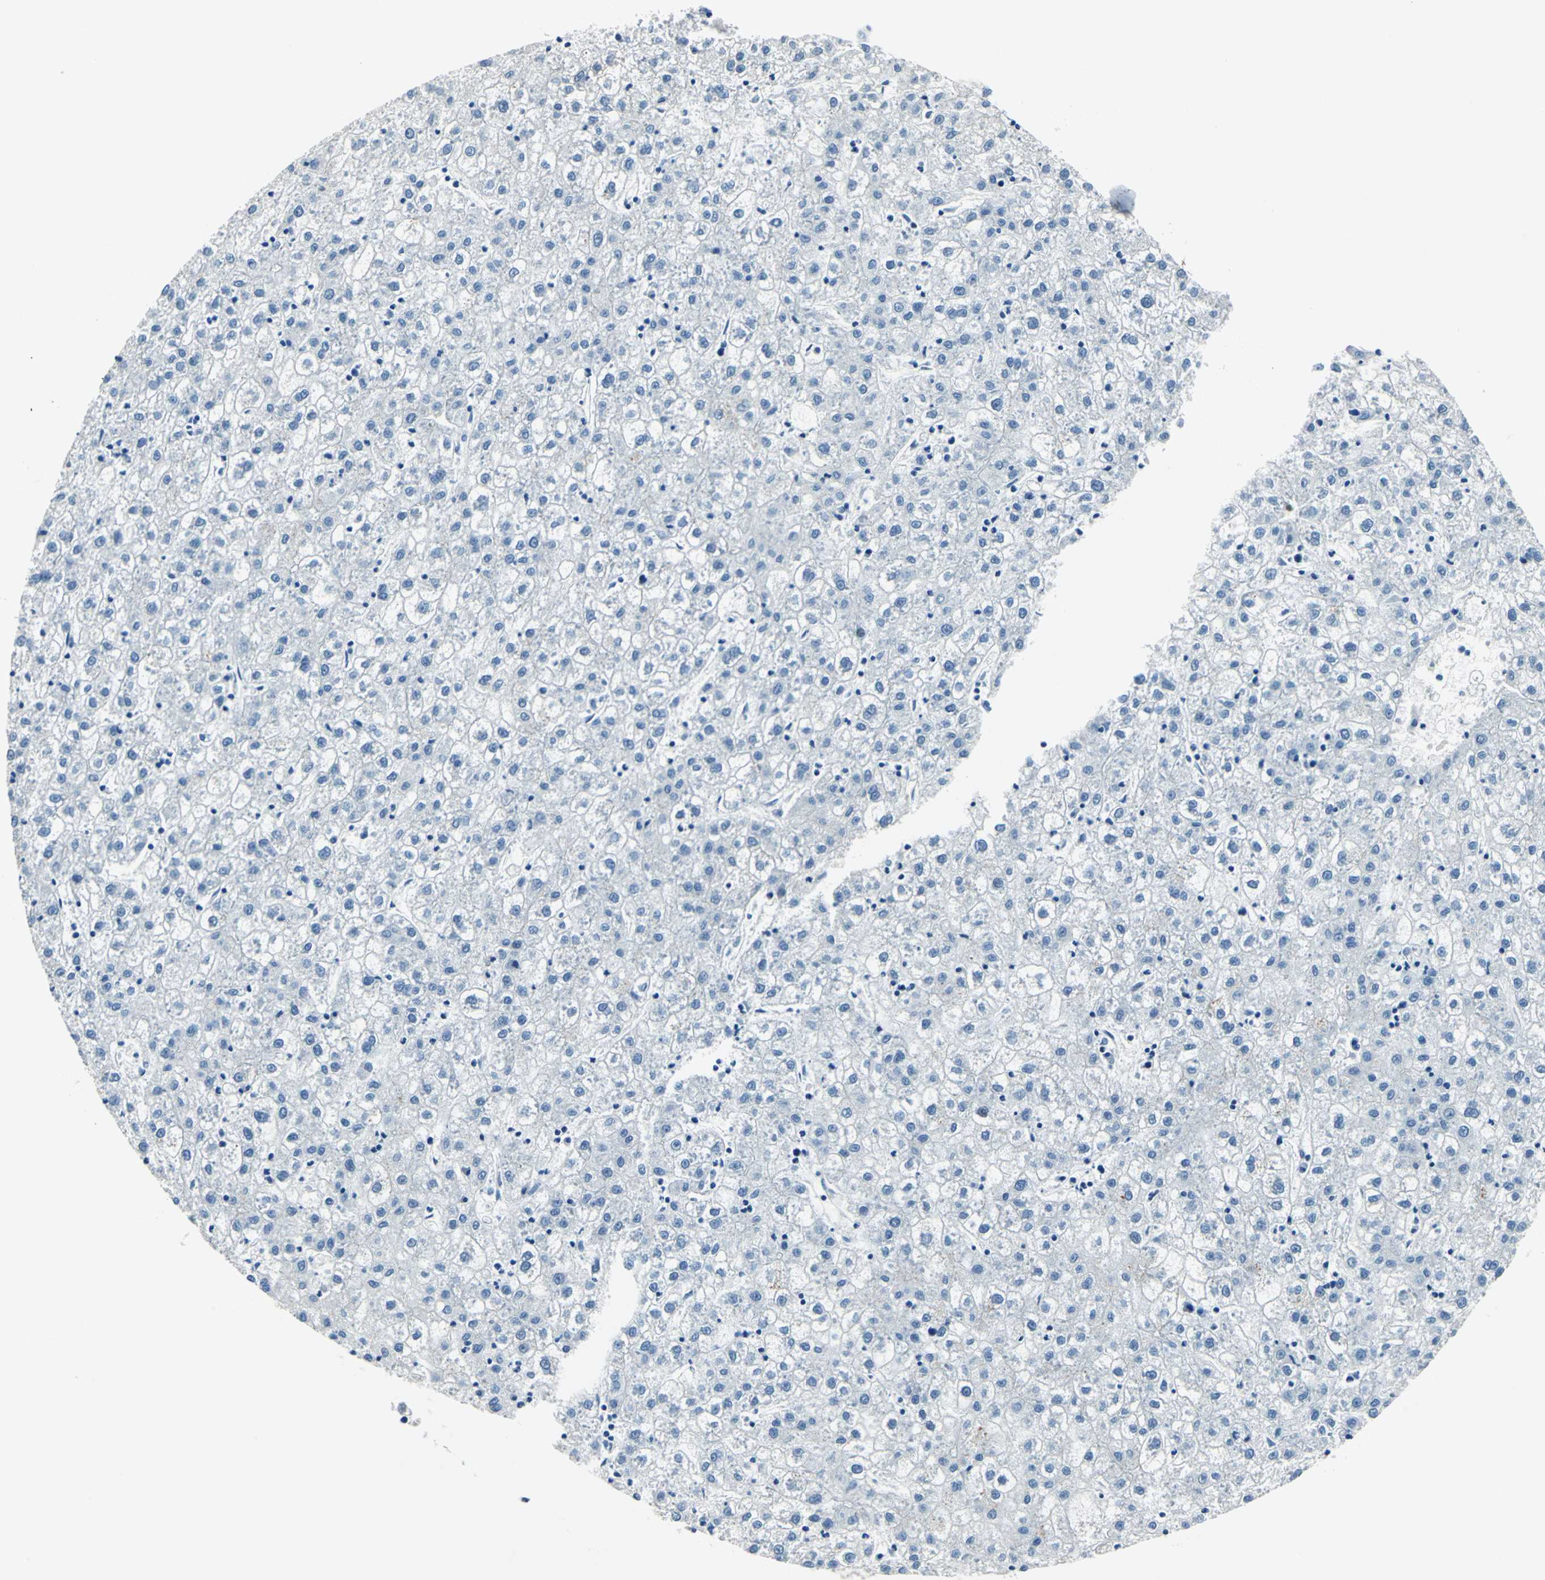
{"staining": {"intensity": "negative", "quantity": "none", "location": "none"}, "tissue": "liver cancer", "cell_type": "Tumor cells", "image_type": "cancer", "snomed": [{"axis": "morphology", "description": "Carcinoma, Hepatocellular, NOS"}, {"axis": "topography", "description": "Liver"}], "caption": "IHC photomicrograph of neoplastic tissue: human liver cancer (hepatocellular carcinoma) stained with DAB (3,3'-diaminobenzidine) reveals no significant protein expression in tumor cells. The staining is performed using DAB brown chromogen with nuclei counter-stained in using hematoxylin.", "gene": "HCFC2", "patient": {"sex": "male", "age": 72}}